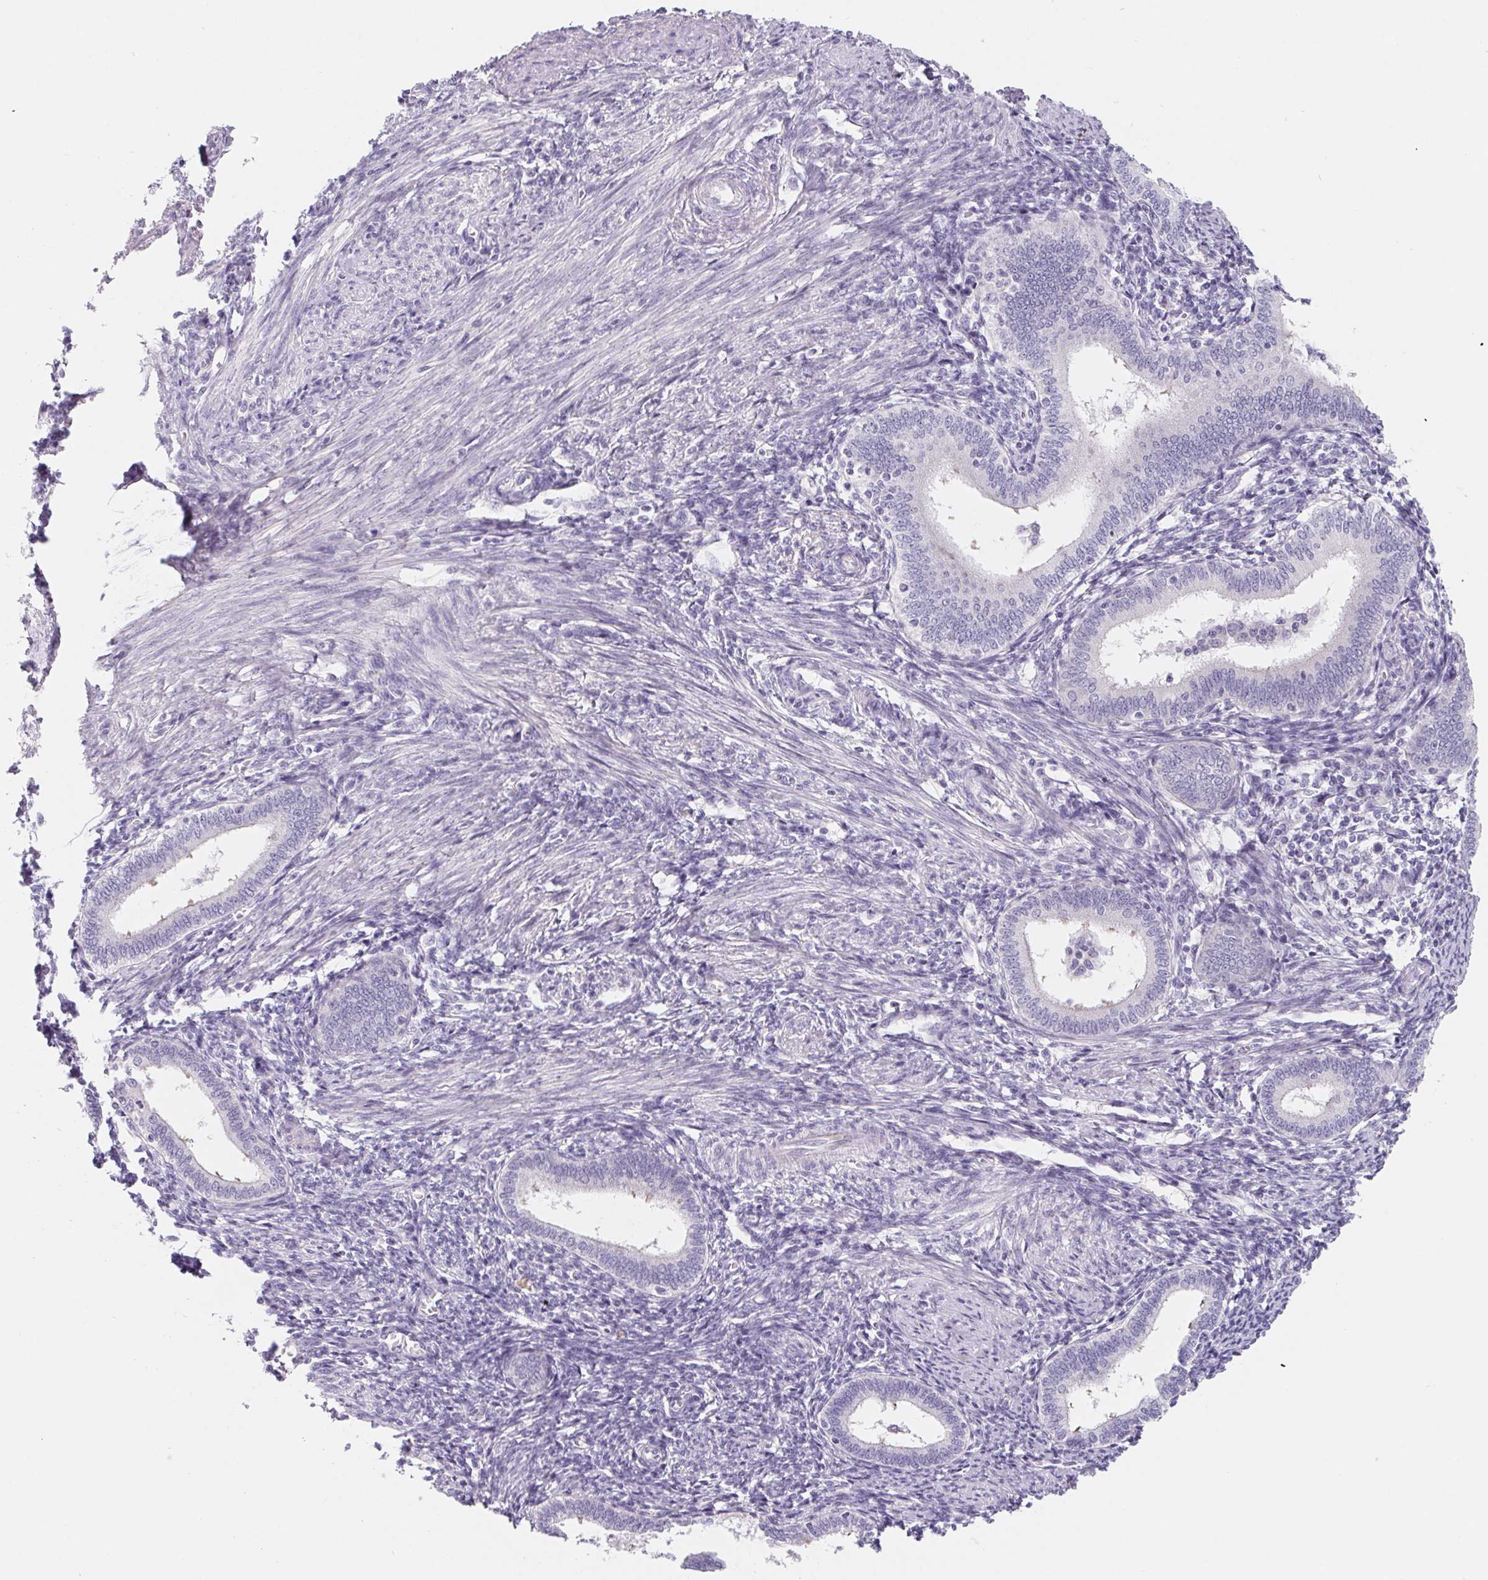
{"staining": {"intensity": "negative", "quantity": "none", "location": "none"}, "tissue": "endometrium", "cell_type": "Cells in endometrial stroma", "image_type": "normal", "snomed": [{"axis": "morphology", "description": "Normal tissue, NOS"}, {"axis": "topography", "description": "Endometrium"}], "caption": "Immunohistochemistry histopathology image of normal endometrium stained for a protein (brown), which exhibits no positivity in cells in endometrial stroma. (DAB (3,3'-diaminobenzidine) IHC with hematoxylin counter stain).", "gene": "LPA", "patient": {"sex": "female", "age": 41}}